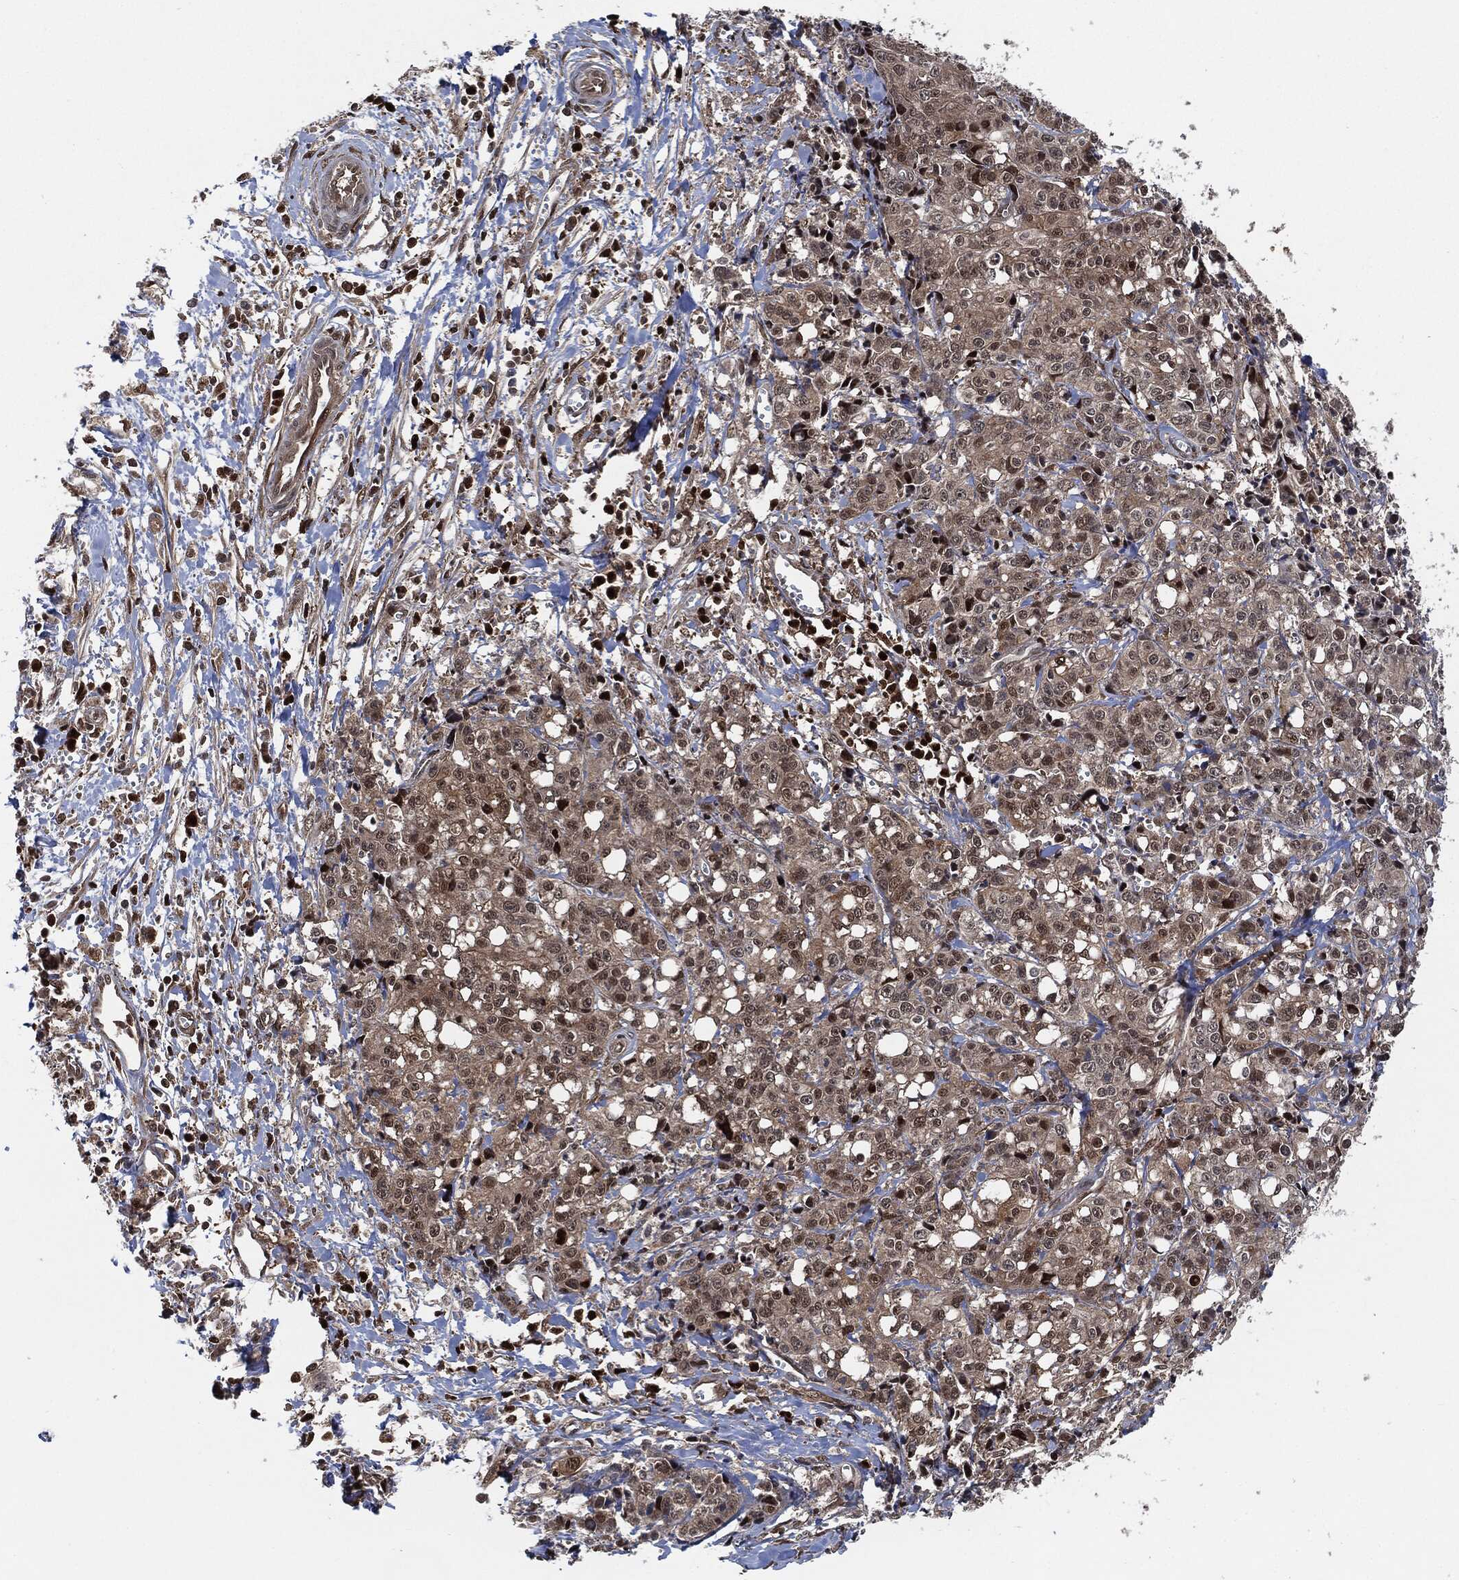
{"staining": {"intensity": "weak", "quantity": ">75%", "location": "cytoplasmic/membranous,nuclear"}, "tissue": "pancreatic cancer", "cell_type": "Tumor cells", "image_type": "cancer", "snomed": [{"axis": "morphology", "description": "Adenocarcinoma, NOS"}, {"axis": "topography", "description": "Pancreas"}], "caption": "Pancreatic cancer stained with a protein marker shows weak staining in tumor cells.", "gene": "CUTA", "patient": {"sex": "male", "age": 64}}